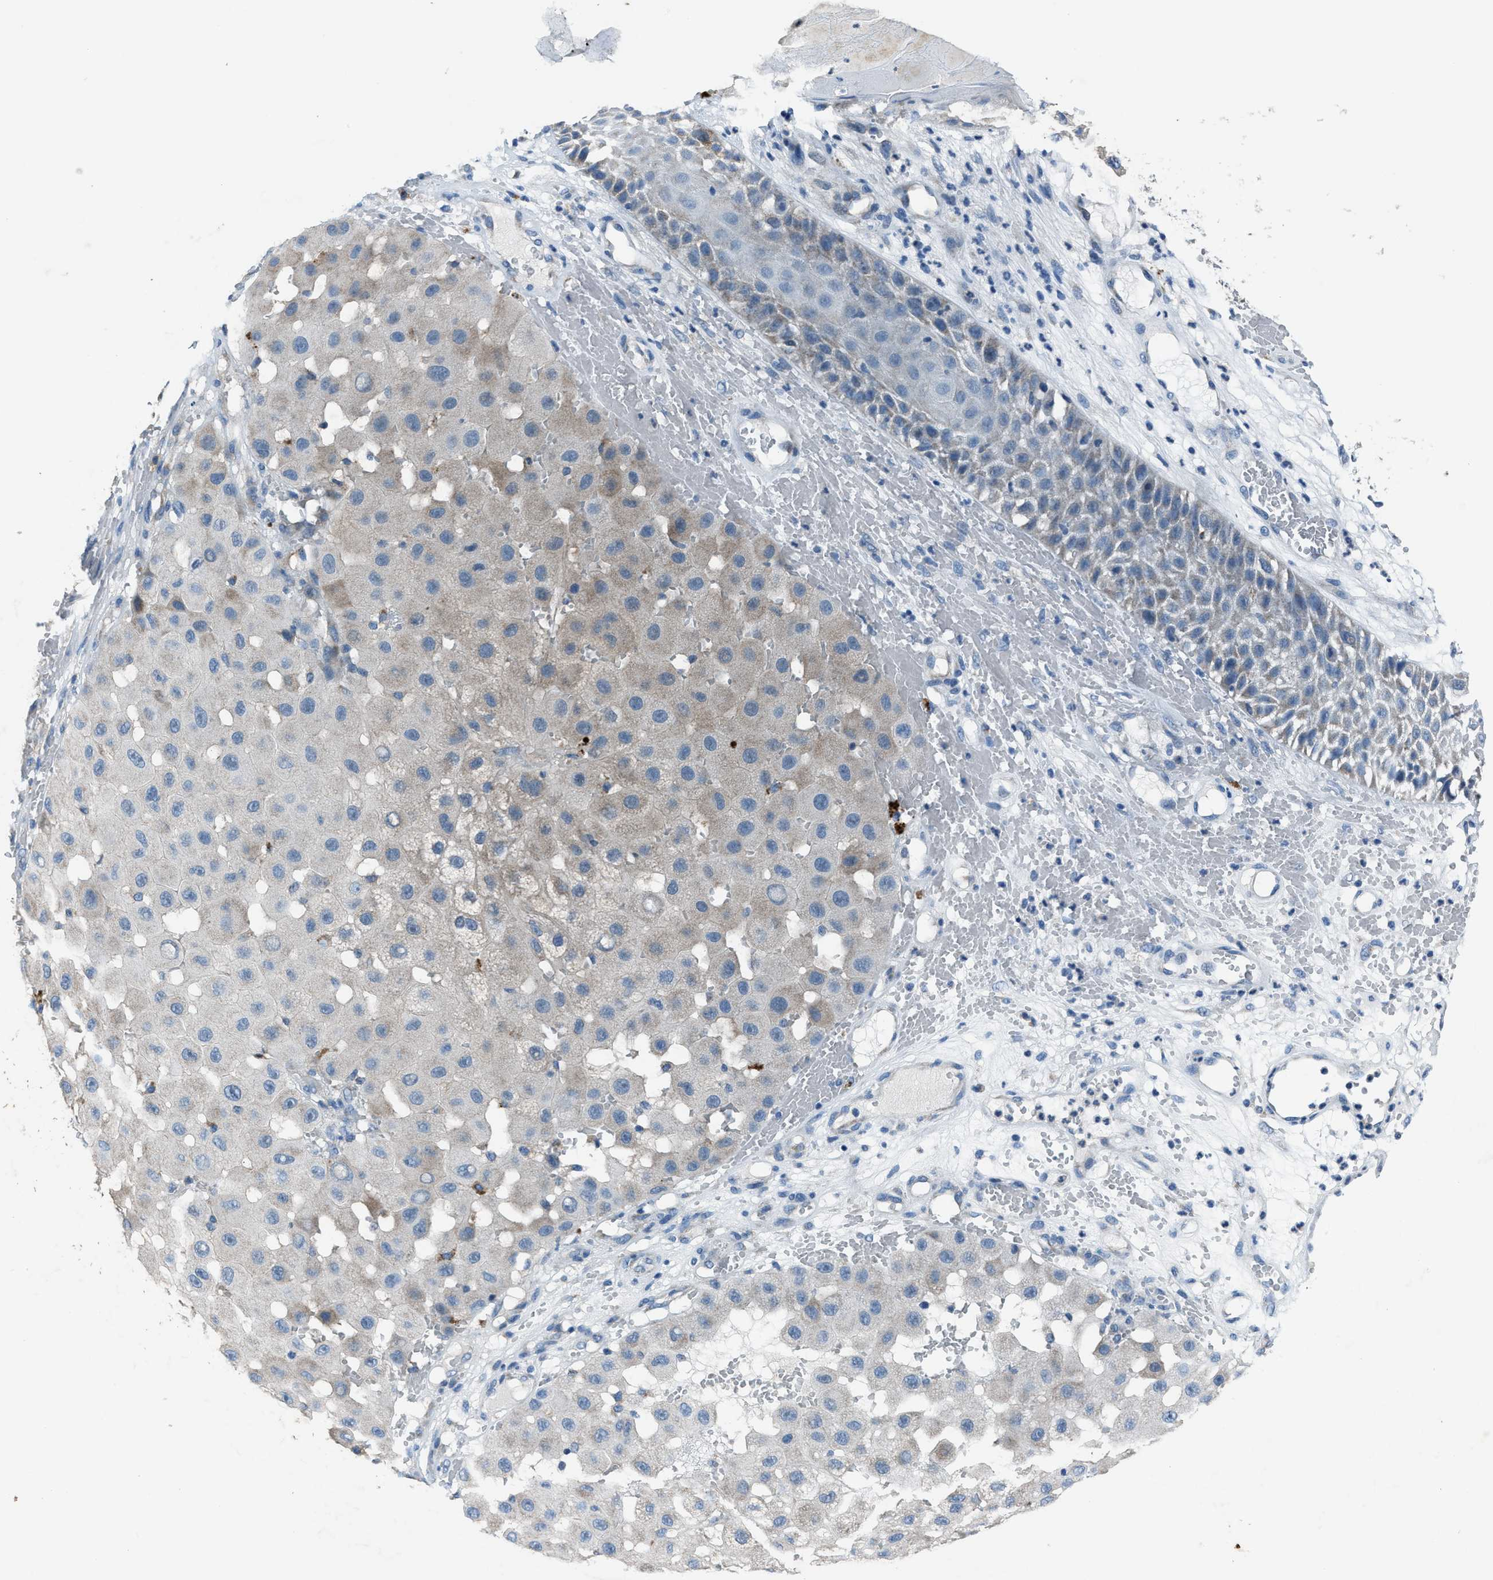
{"staining": {"intensity": "weak", "quantity": "<25%", "location": "cytoplasmic/membranous"}, "tissue": "melanoma", "cell_type": "Tumor cells", "image_type": "cancer", "snomed": [{"axis": "morphology", "description": "Malignant melanoma, NOS"}, {"axis": "topography", "description": "Skin"}], "caption": "The micrograph demonstrates no significant expression in tumor cells of malignant melanoma.", "gene": "ADAM2", "patient": {"sex": "female", "age": 81}}